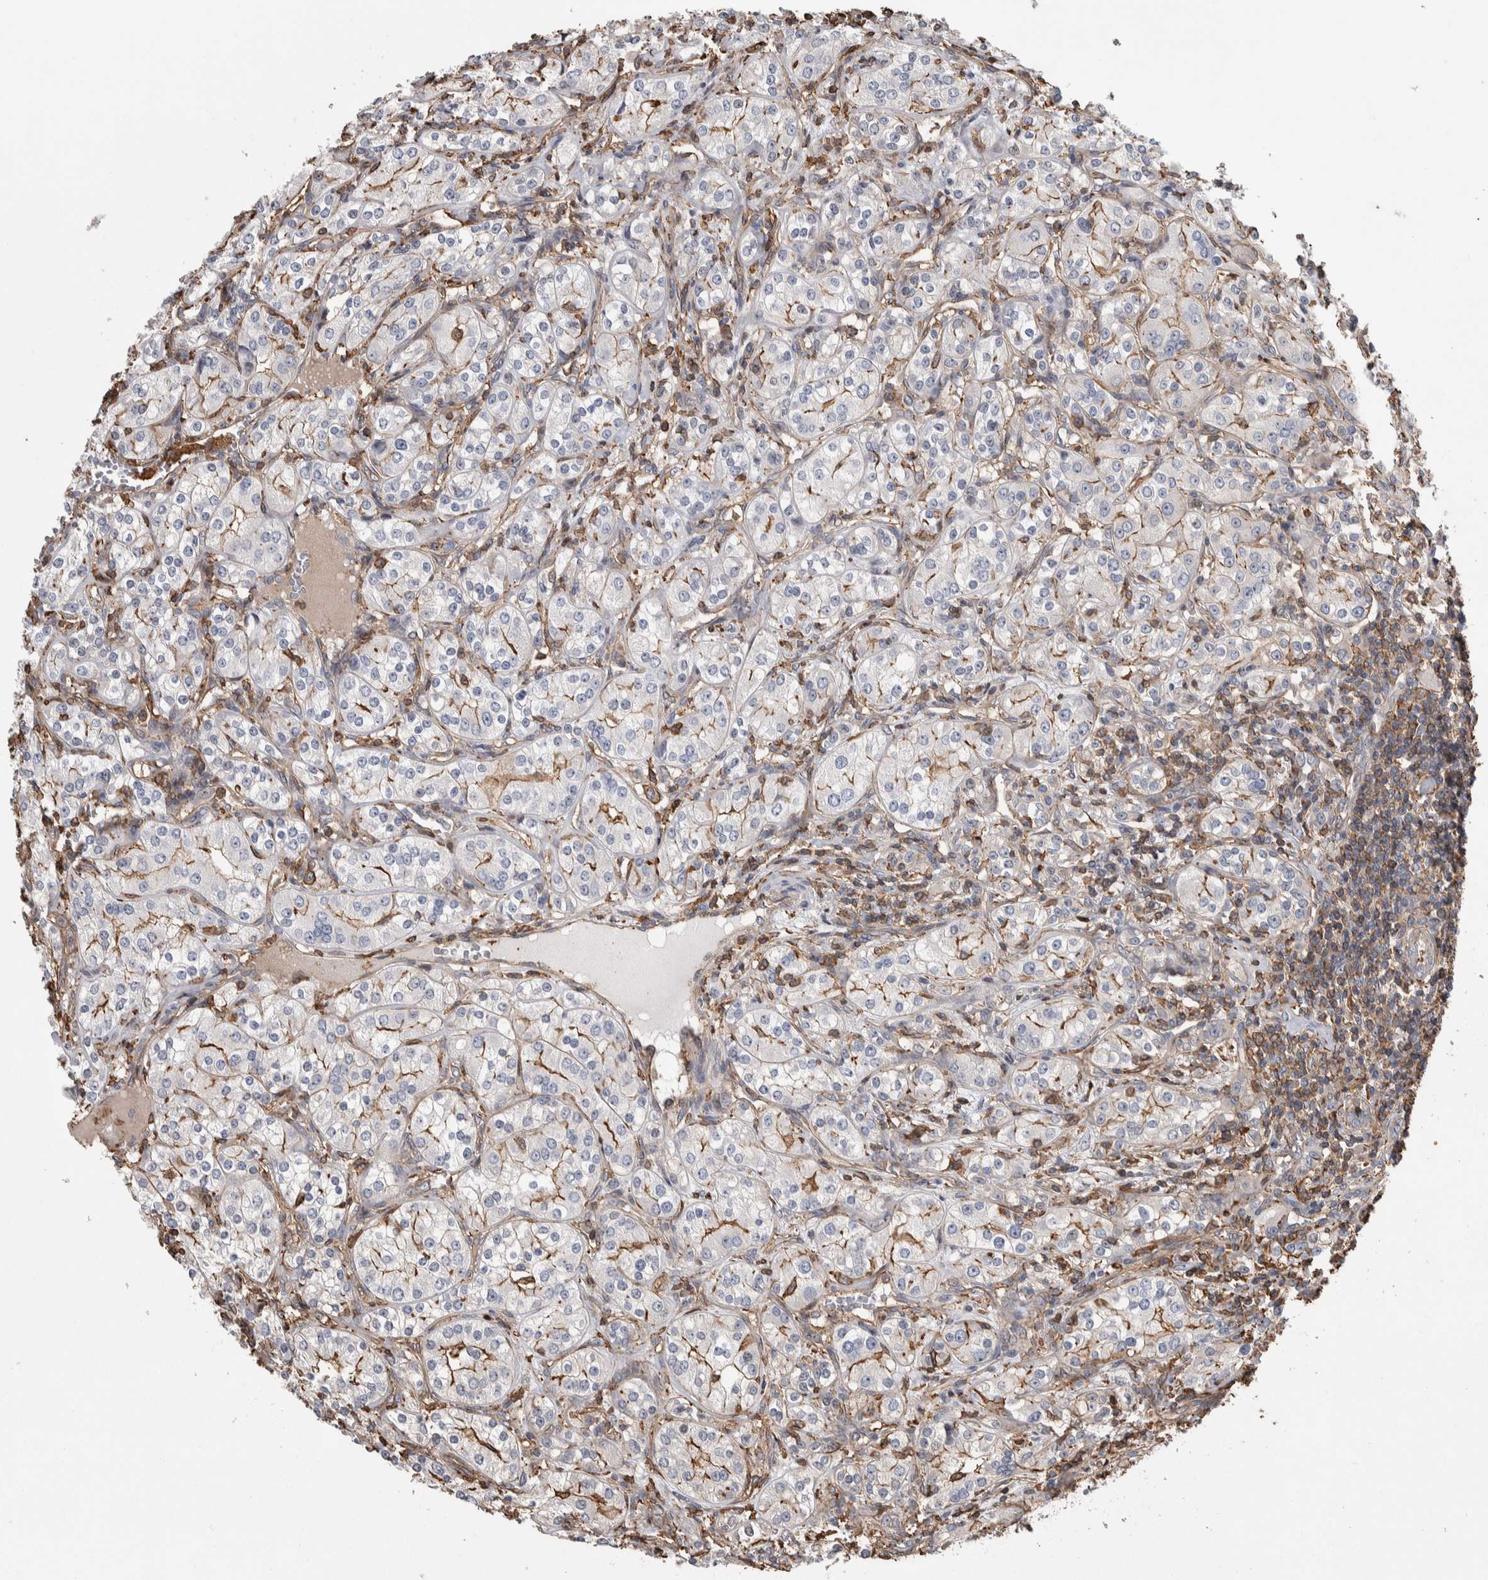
{"staining": {"intensity": "moderate", "quantity": "<25%", "location": "cytoplasmic/membranous"}, "tissue": "renal cancer", "cell_type": "Tumor cells", "image_type": "cancer", "snomed": [{"axis": "morphology", "description": "Adenocarcinoma, NOS"}, {"axis": "topography", "description": "Kidney"}], "caption": "Immunohistochemical staining of adenocarcinoma (renal) exhibits moderate cytoplasmic/membranous protein positivity in approximately <25% of tumor cells.", "gene": "ENPP2", "patient": {"sex": "male", "age": 77}}